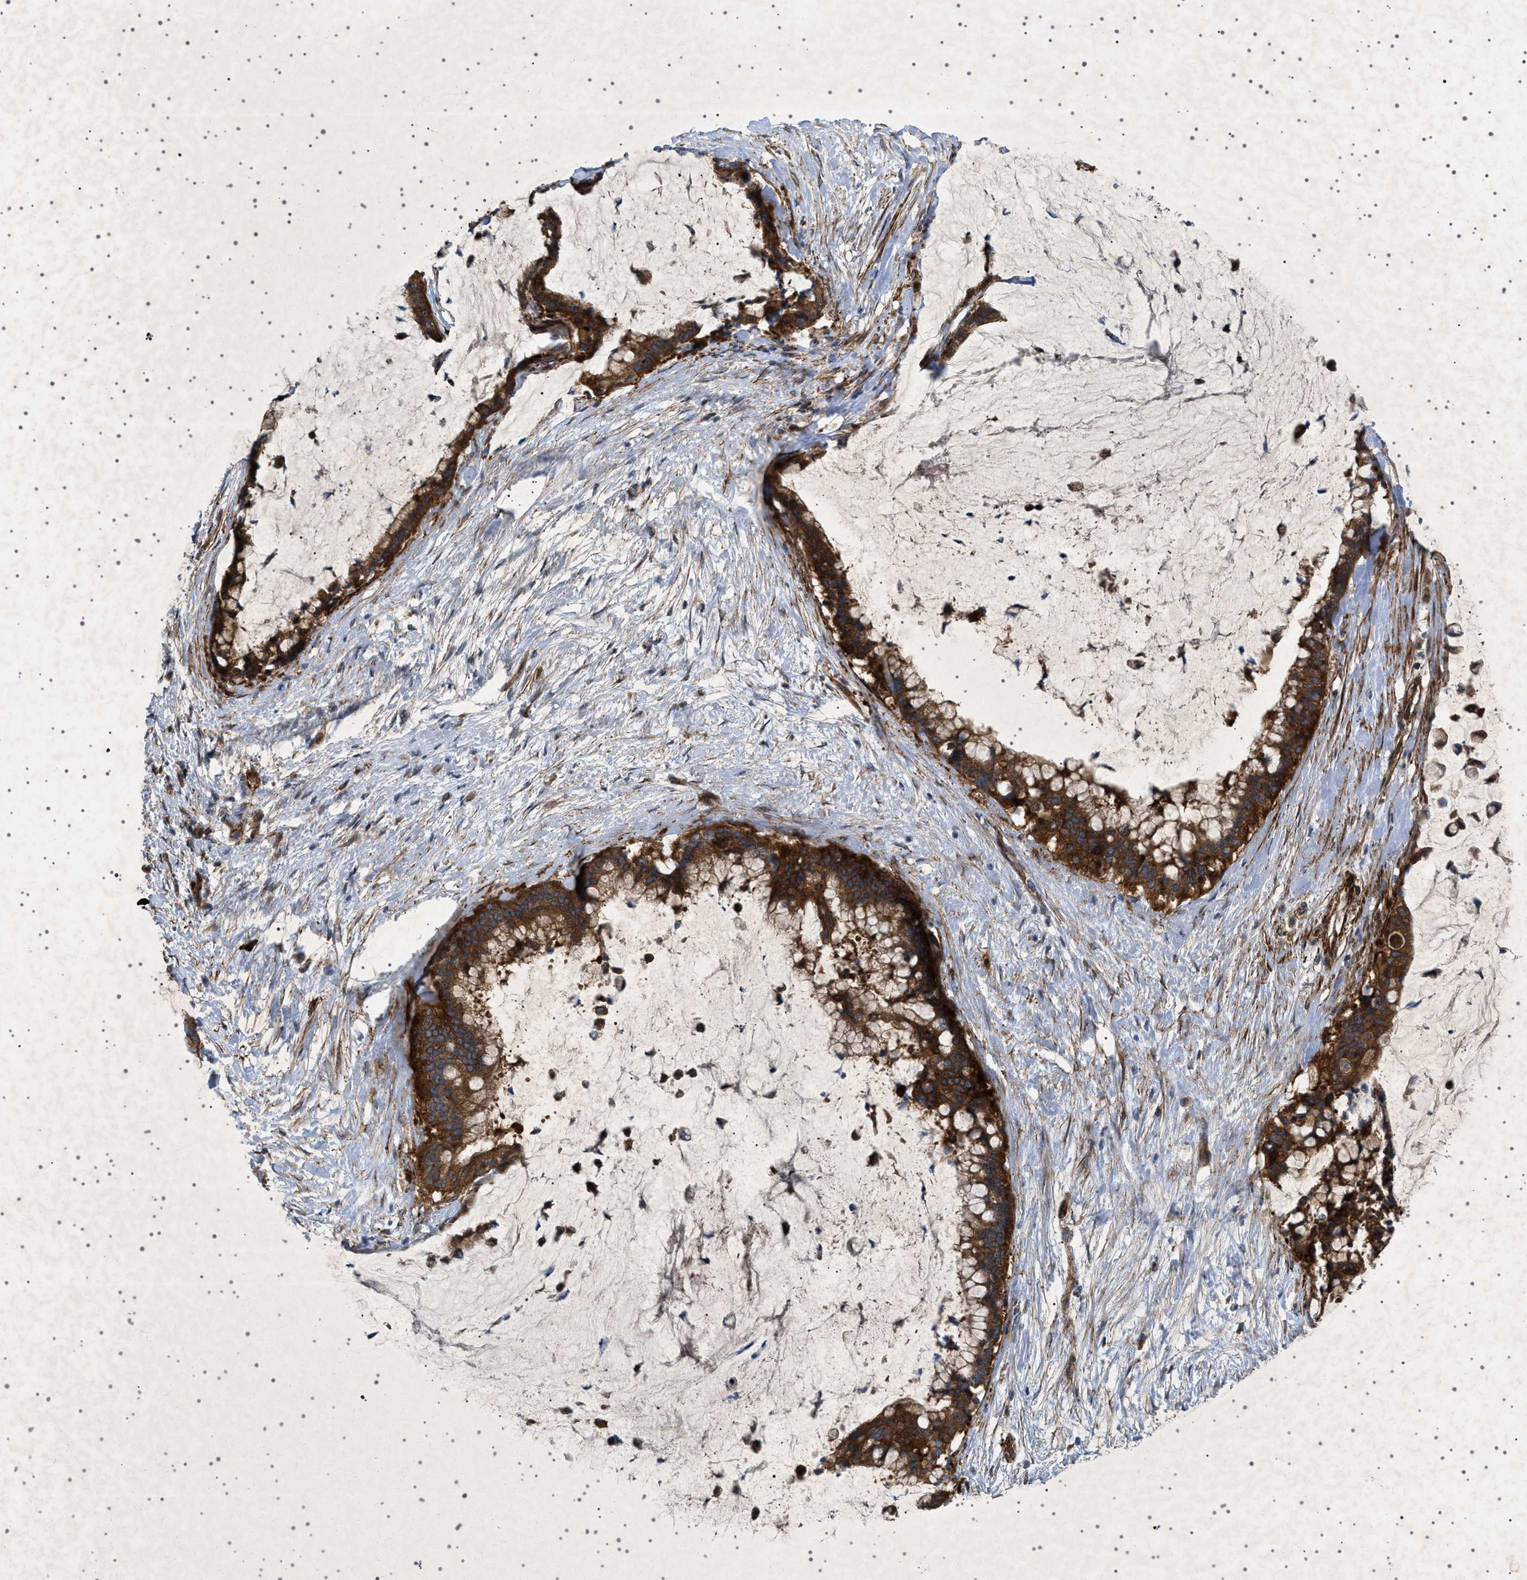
{"staining": {"intensity": "strong", "quantity": ">75%", "location": "cytoplasmic/membranous"}, "tissue": "pancreatic cancer", "cell_type": "Tumor cells", "image_type": "cancer", "snomed": [{"axis": "morphology", "description": "Adenocarcinoma, NOS"}, {"axis": "topography", "description": "Pancreas"}], "caption": "Human pancreatic adenocarcinoma stained for a protein (brown) exhibits strong cytoplasmic/membranous positive staining in approximately >75% of tumor cells.", "gene": "CCDC186", "patient": {"sex": "male", "age": 41}}